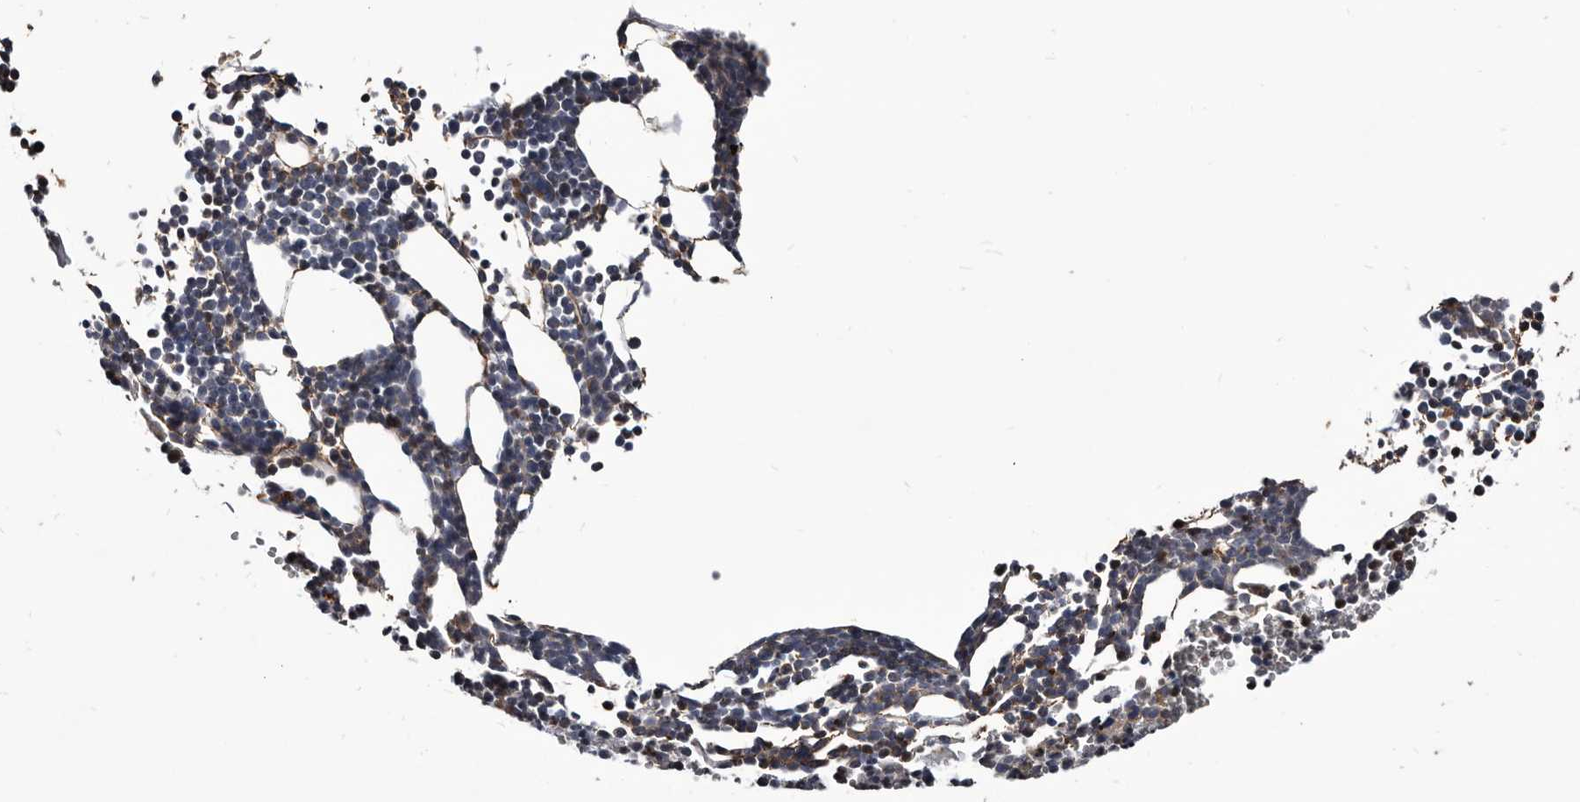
{"staining": {"intensity": "moderate", "quantity": "<25%", "location": "cytoplasmic/membranous"}, "tissue": "bone marrow", "cell_type": "Hematopoietic cells", "image_type": "normal", "snomed": [{"axis": "morphology", "description": "Normal tissue, NOS"}, {"axis": "topography", "description": "Bone marrow"}], "caption": "Immunohistochemistry (IHC) histopathology image of unremarkable bone marrow: bone marrow stained using immunohistochemistry (IHC) exhibits low levels of moderate protein expression localized specifically in the cytoplasmic/membranous of hematopoietic cells, appearing as a cytoplasmic/membranous brown color.", "gene": "CTSA", "patient": {"sex": "female", "age": 67}}